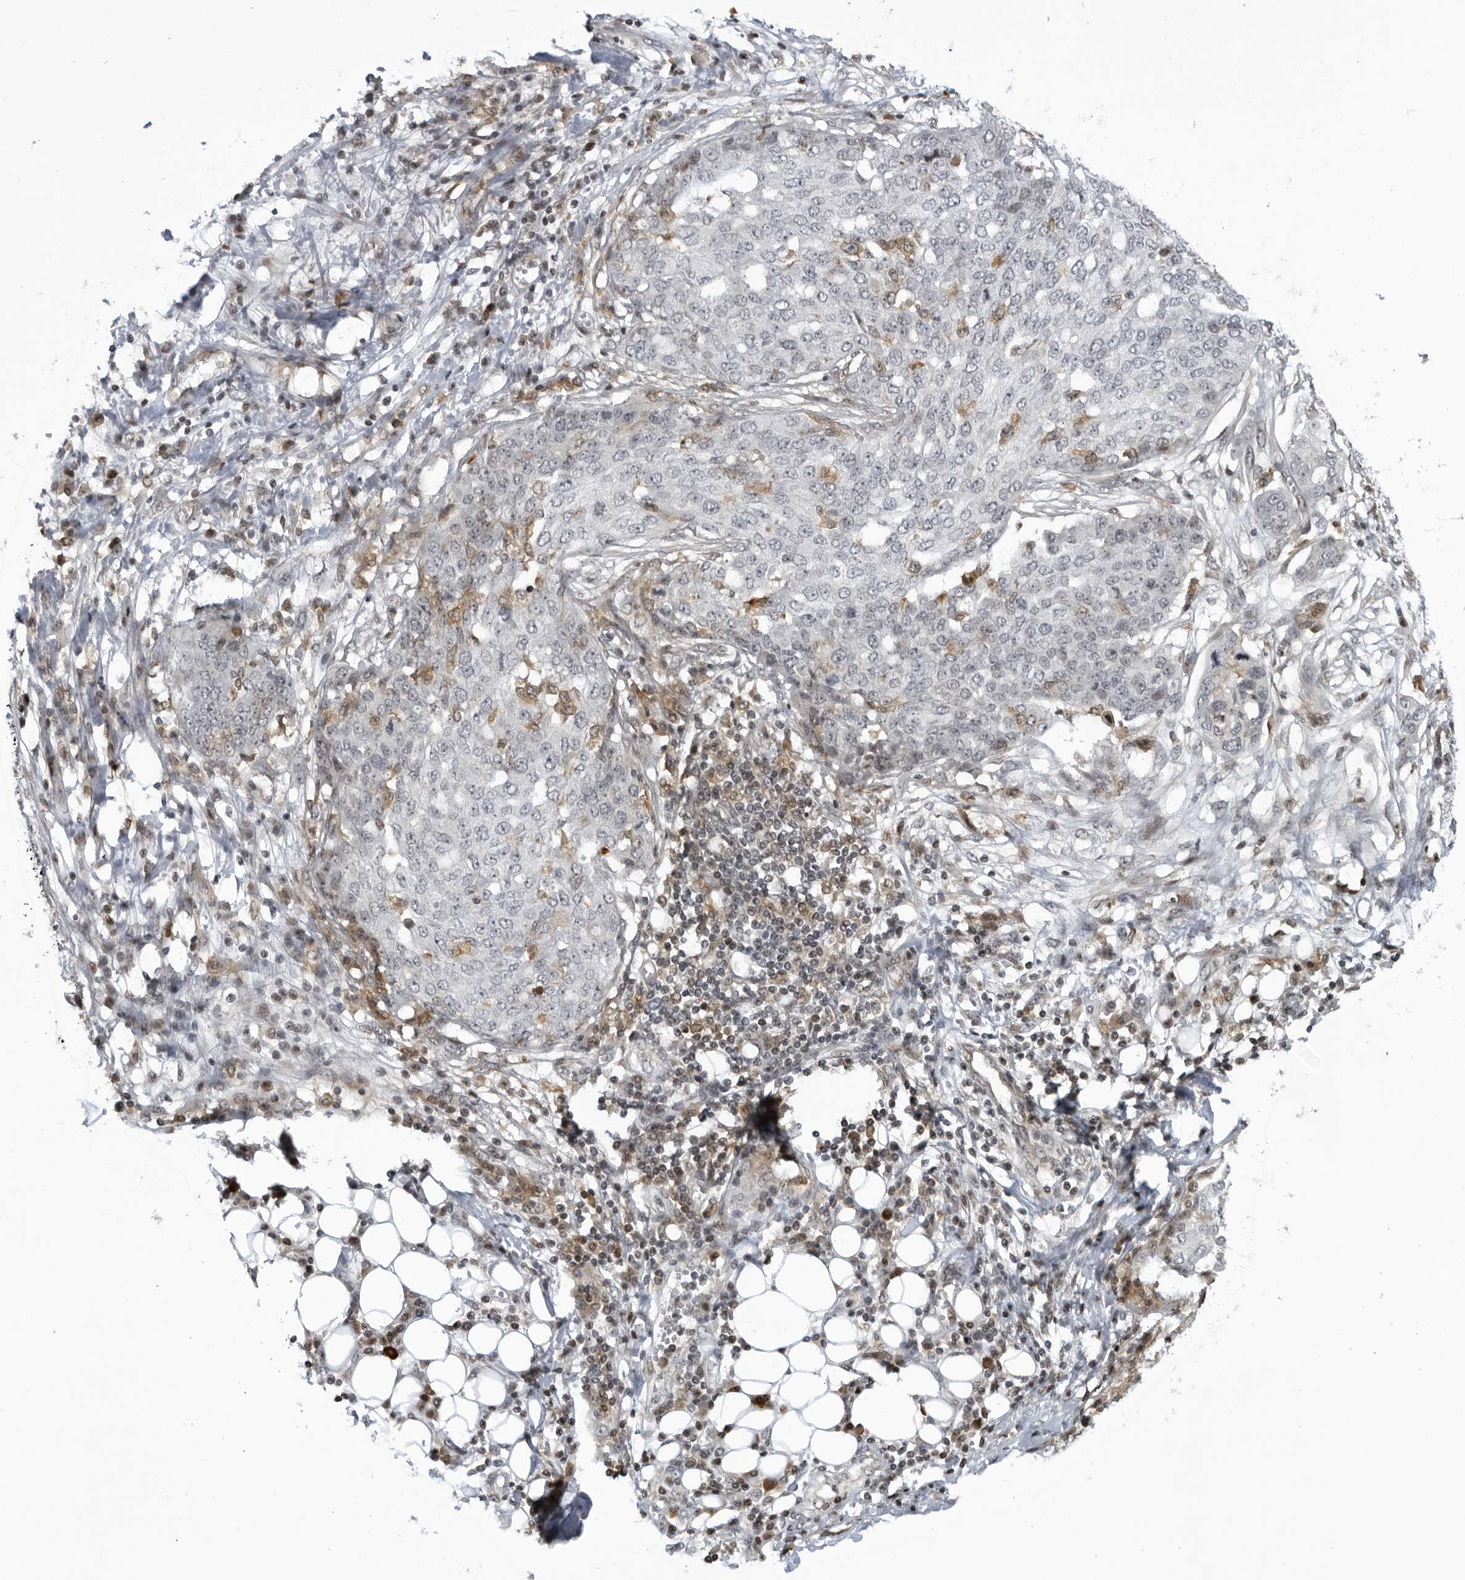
{"staining": {"intensity": "weak", "quantity": "<25%", "location": "cytoplasmic/membranous"}, "tissue": "ovarian cancer", "cell_type": "Tumor cells", "image_type": "cancer", "snomed": [{"axis": "morphology", "description": "Cystadenocarcinoma, serous, NOS"}, {"axis": "topography", "description": "Soft tissue"}, {"axis": "topography", "description": "Ovary"}], "caption": "The immunohistochemistry photomicrograph has no significant positivity in tumor cells of ovarian serous cystadenocarcinoma tissue.", "gene": "DTL", "patient": {"sex": "female", "age": 57}}